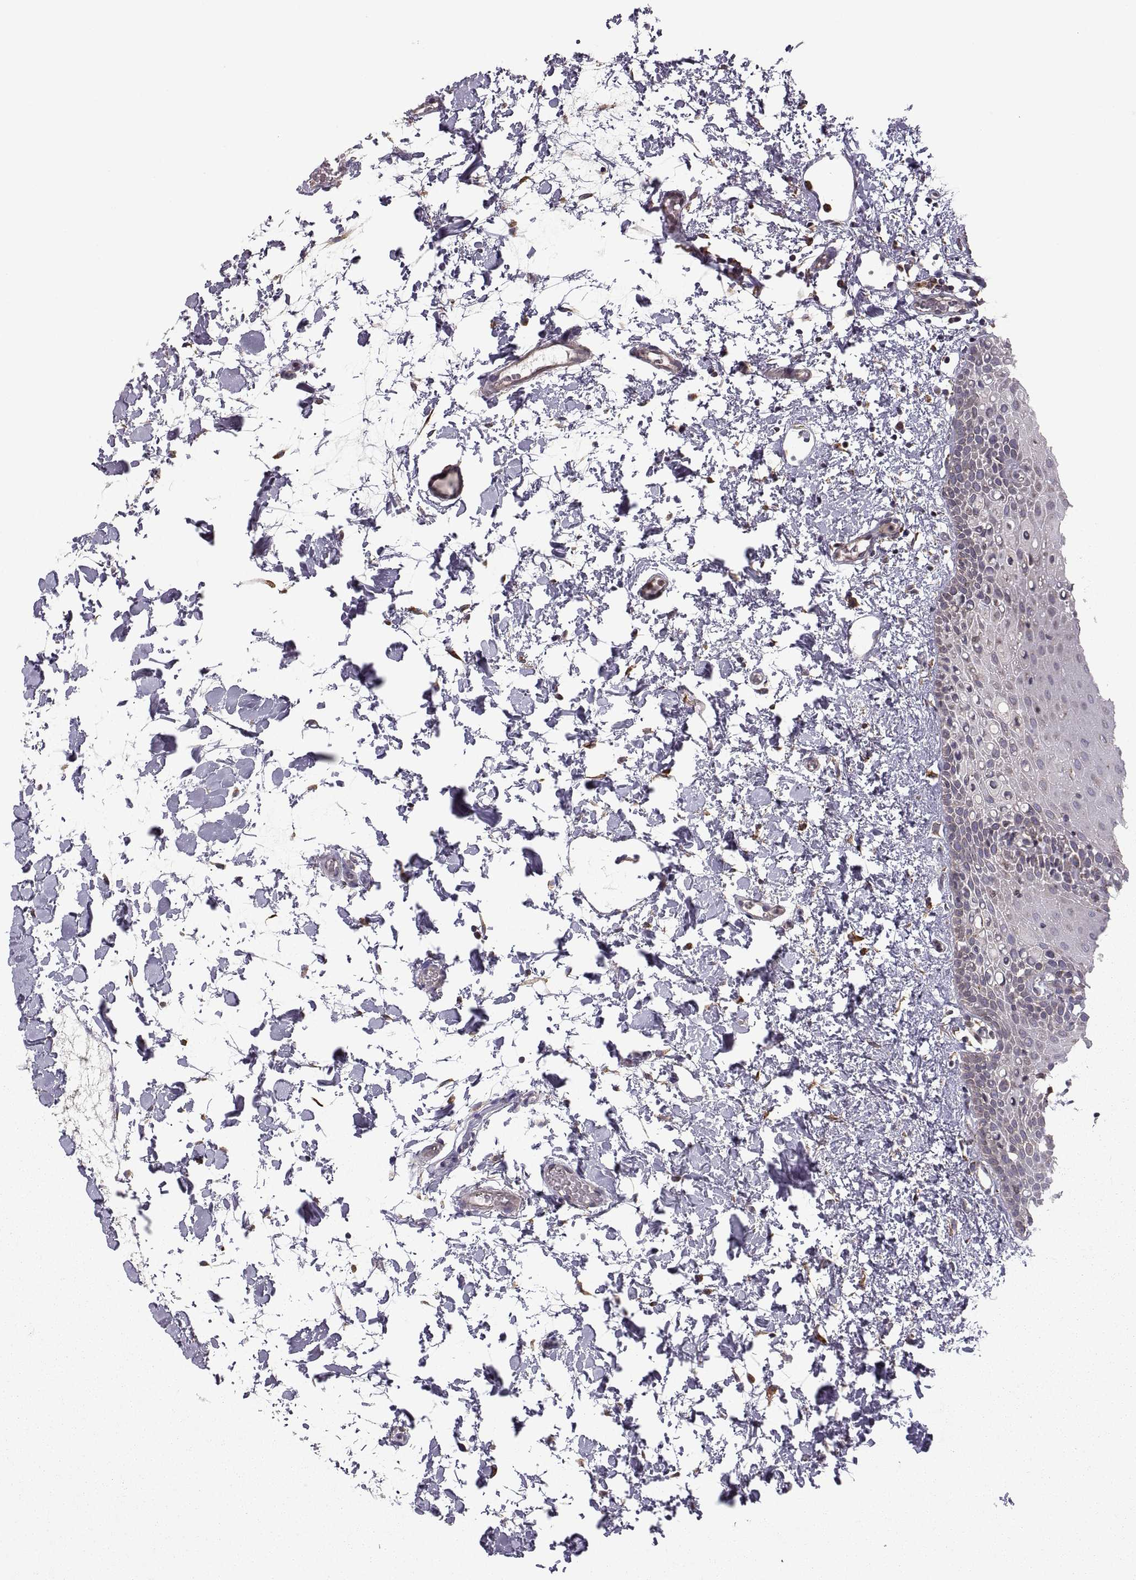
{"staining": {"intensity": "weak", "quantity": "<25%", "location": "cytoplasmic/membranous"}, "tissue": "oral mucosa", "cell_type": "Squamous epithelial cells", "image_type": "normal", "snomed": [{"axis": "morphology", "description": "Normal tissue, NOS"}, {"axis": "topography", "description": "Oral tissue"}], "caption": "IHC histopathology image of normal oral mucosa: oral mucosa stained with DAB exhibits no significant protein expression in squamous epithelial cells. (Stains: DAB (3,3'-diaminobenzidine) IHC with hematoxylin counter stain, Microscopy: brightfield microscopy at high magnification).", "gene": "PDIA3", "patient": {"sex": "male", "age": 81}}